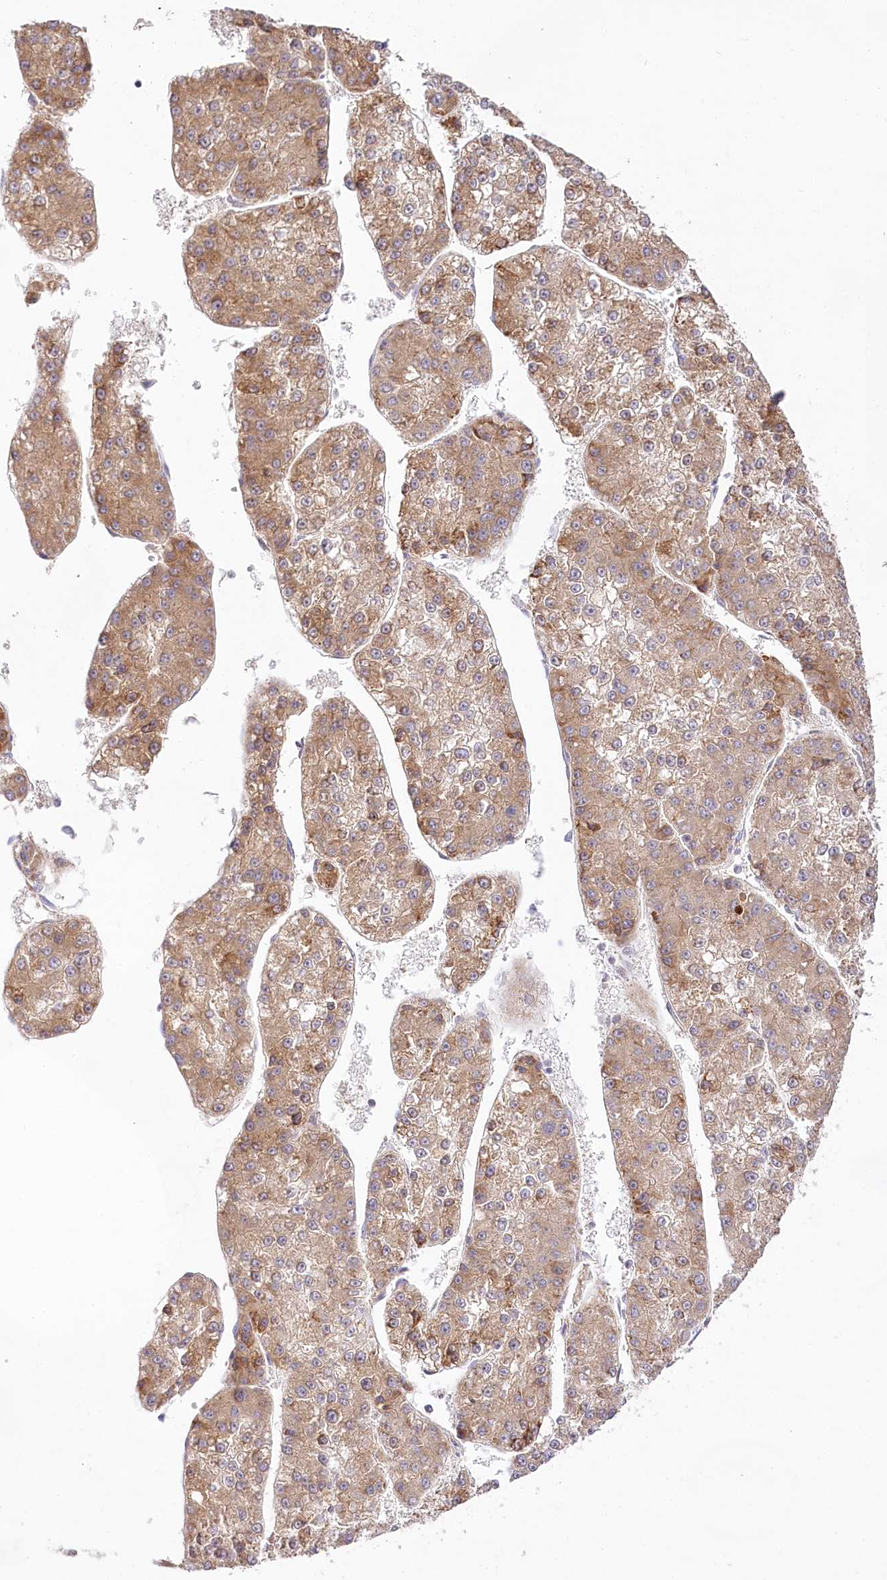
{"staining": {"intensity": "moderate", "quantity": ">75%", "location": "cytoplasmic/membranous"}, "tissue": "liver cancer", "cell_type": "Tumor cells", "image_type": "cancer", "snomed": [{"axis": "morphology", "description": "Carcinoma, Hepatocellular, NOS"}, {"axis": "topography", "description": "Liver"}], "caption": "Liver hepatocellular carcinoma stained with a brown dye displays moderate cytoplasmic/membranous positive expression in about >75% of tumor cells.", "gene": "PYROXD1", "patient": {"sex": "female", "age": 73}}